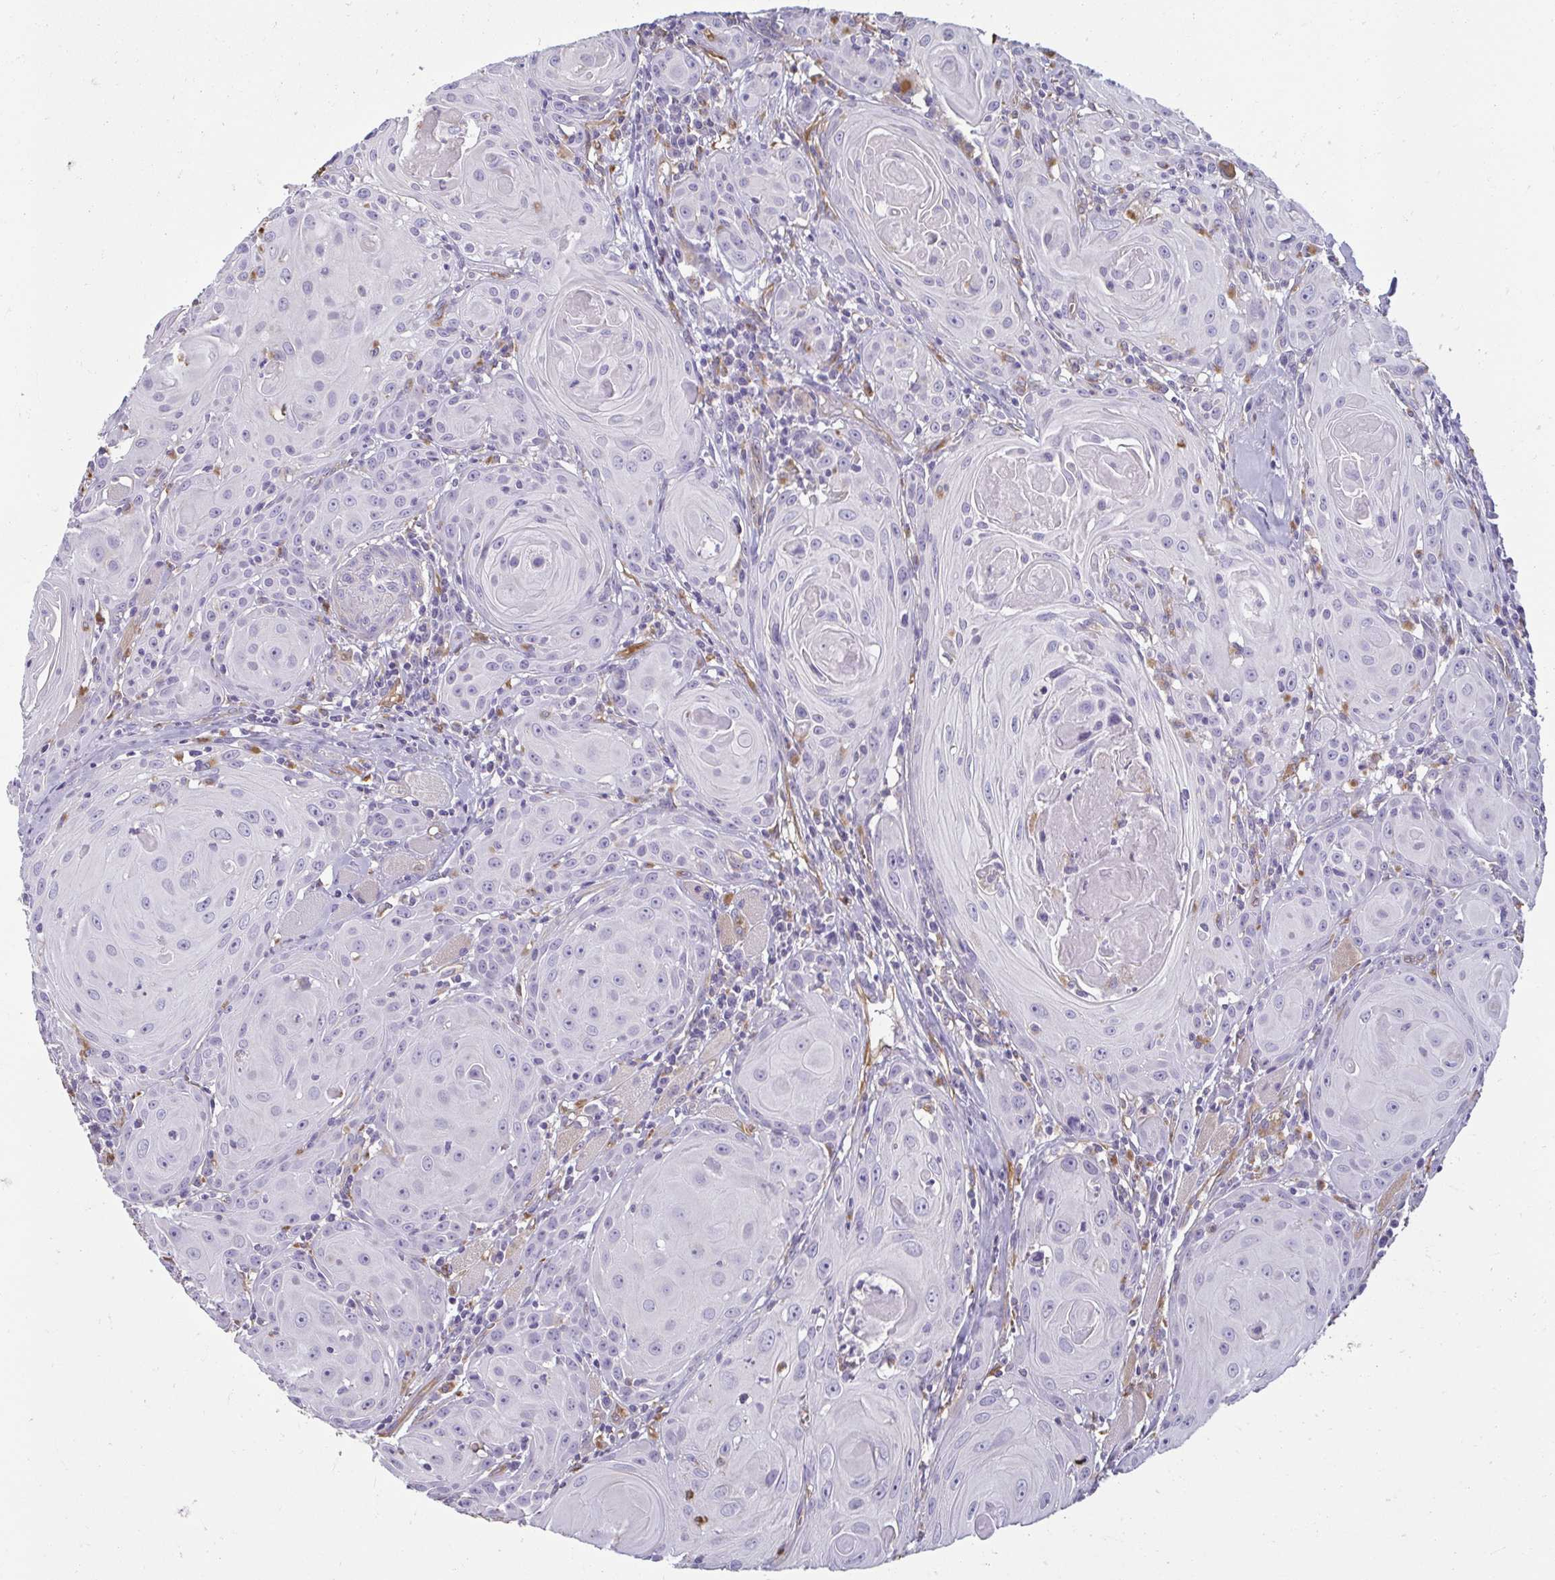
{"staining": {"intensity": "moderate", "quantity": "<25%", "location": "cytoplasmic/membranous"}, "tissue": "head and neck cancer", "cell_type": "Tumor cells", "image_type": "cancer", "snomed": [{"axis": "morphology", "description": "Squamous cell carcinoma, NOS"}, {"axis": "topography", "description": "Head-Neck"}], "caption": "IHC micrograph of neoplastic tissue: head and neck cancer (squamous cell carcinoma) stained using immunohistochemistry (IHC) shows low levels of moderate protein expression localized specifically in the cytoplasmic/membranous of tumor cells, appearing as a cytoplasmic/membranous brown color.", "gene": "PDE2A", "patient": {"sex": "female", "age": 80}}